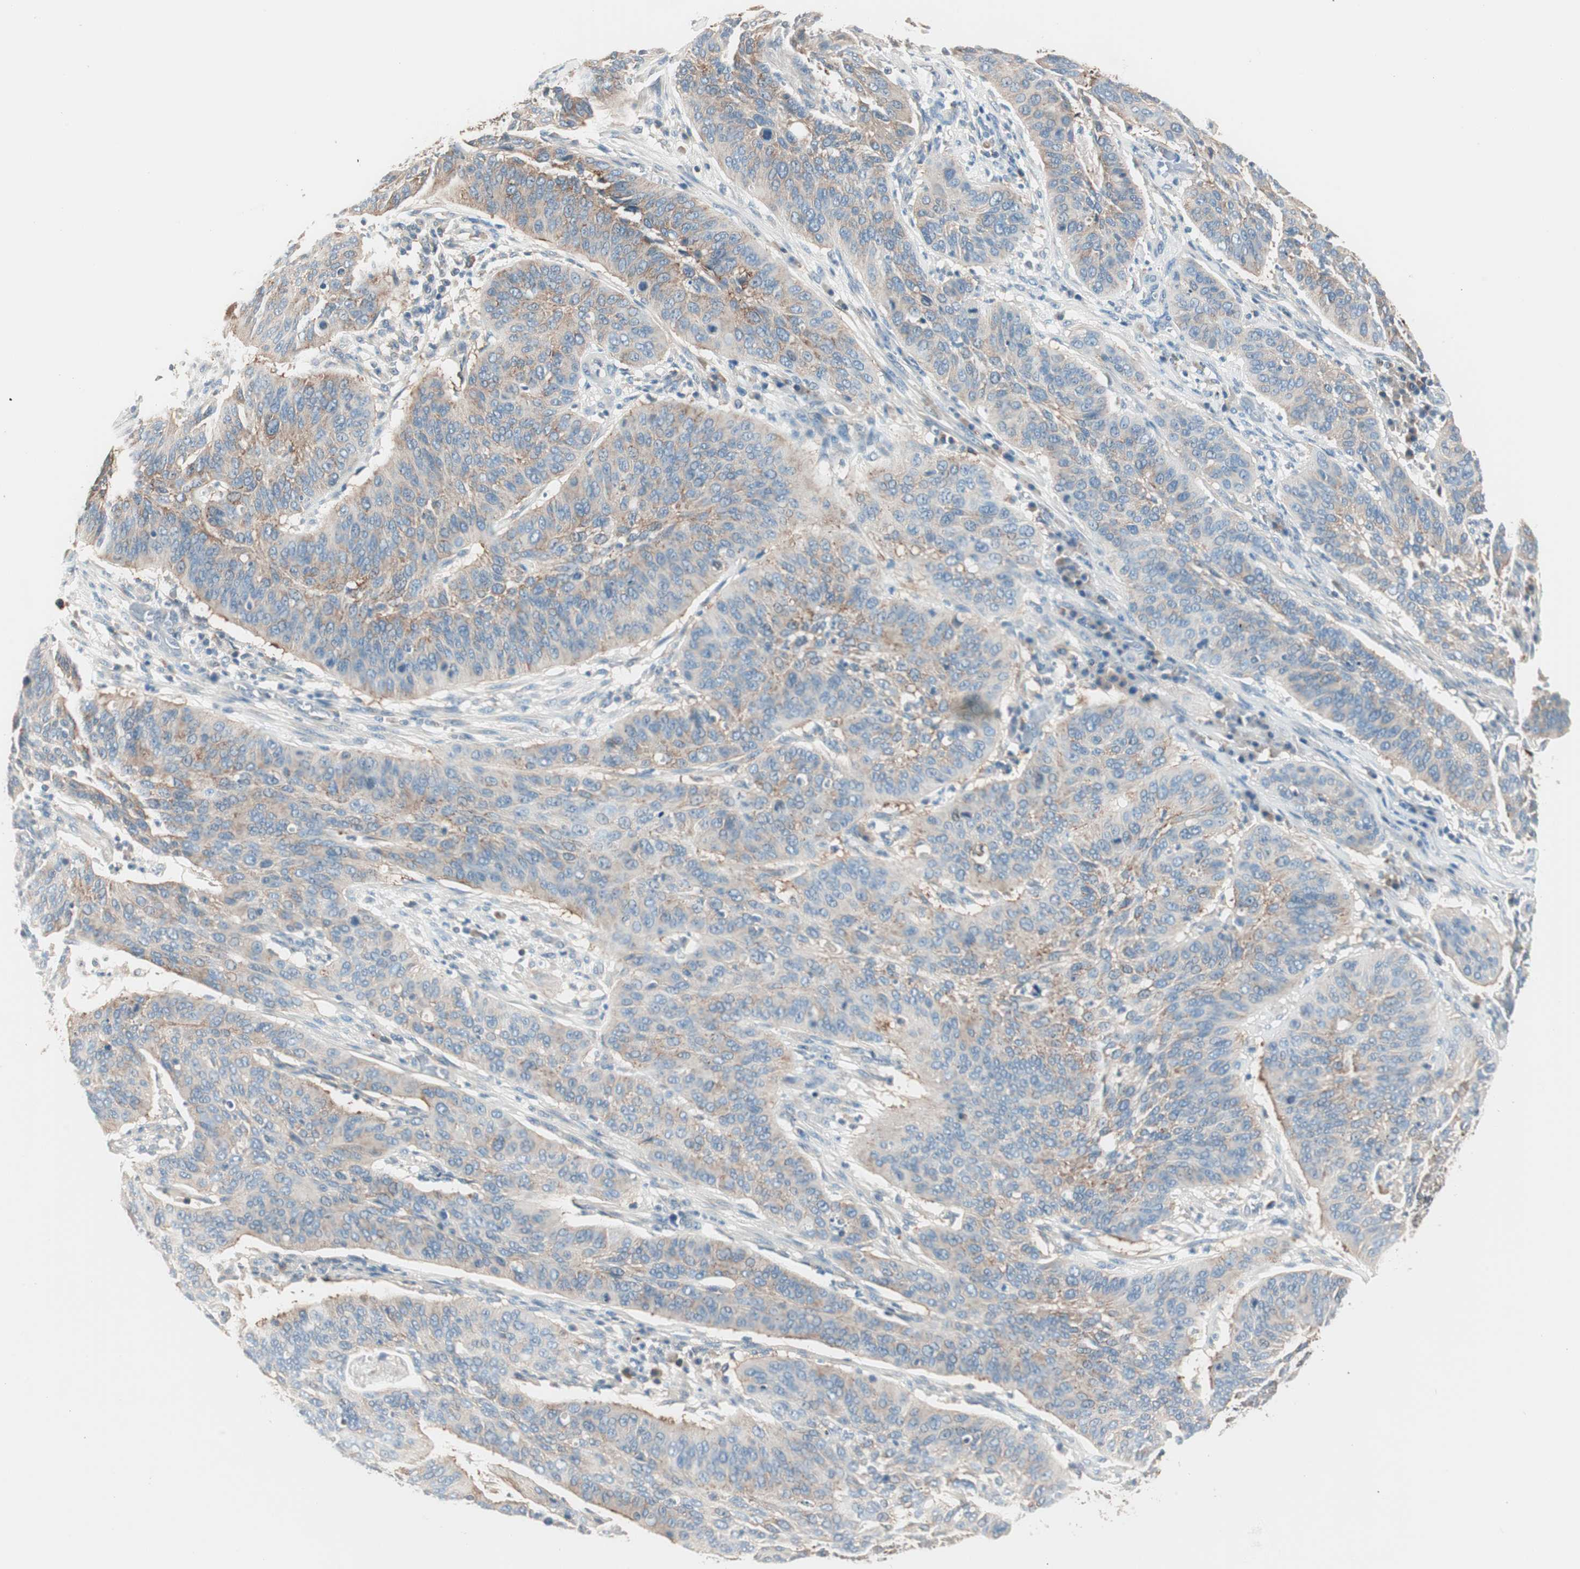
{"staining": {"intensity": "weak", "quantity": "25%-75%", "location": "cytoplasmic/membranous"}, "tissue": "cervical cancer", "cell_type": "Tumor cells", "image_type": "cancer", "snomed": [{"axis": "morphology", "description": "Squamous cell carcinoma, NOS"}, {"axis": "topography", "description": "Cervix"}], "caption": "The image displays immunohistochemical staining of cervical squamous cell carcinoma. There is weak cytoplasmic/membranous expression is appreciated in about 25%-75% of tumor cells.", "gene": "RAD54B", "patient": {"sex": "female", "age": 39}}